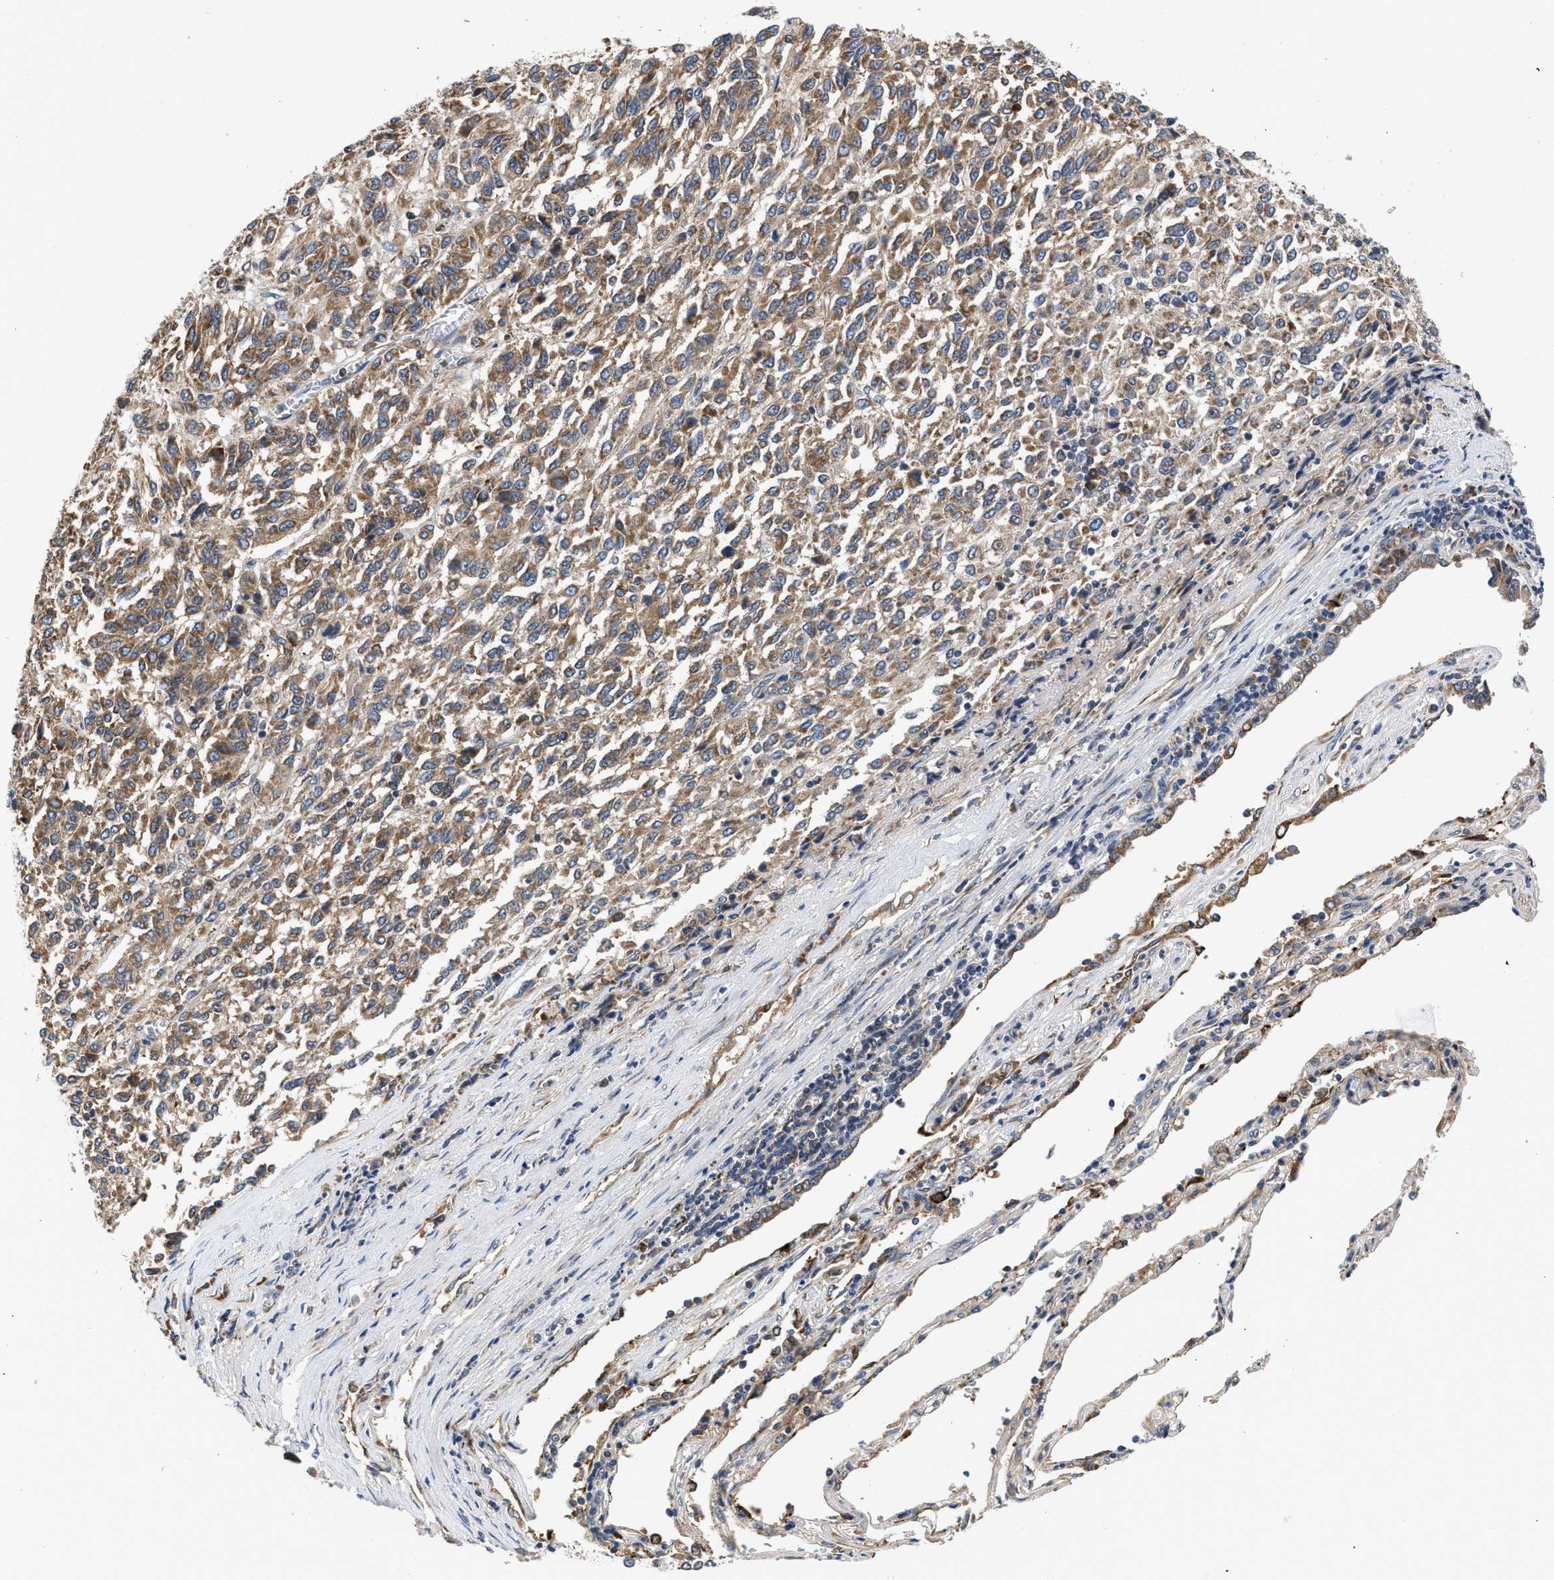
{"staining": {"intensity": "moderate", "quantity": ">75%", "location": "cytoplasmic/membranous"}, "tissue": "melanoma", "cell_type": "Tumor cells", "image_type": "cancer", "snomed": [{"axis": "morphology", "description": "Malignant melanoma, Metastatic site"}, {"axis": "topography", "description": "Lung"}], "caption": "Malignant melanoma (metastatic site) stained with IHC demonstrates moderate cytoplasmic/membranous expression in approximately >75% of tumor cells.", "gene": "POLG2", "patient": {"sex": "male", "age": 64}}